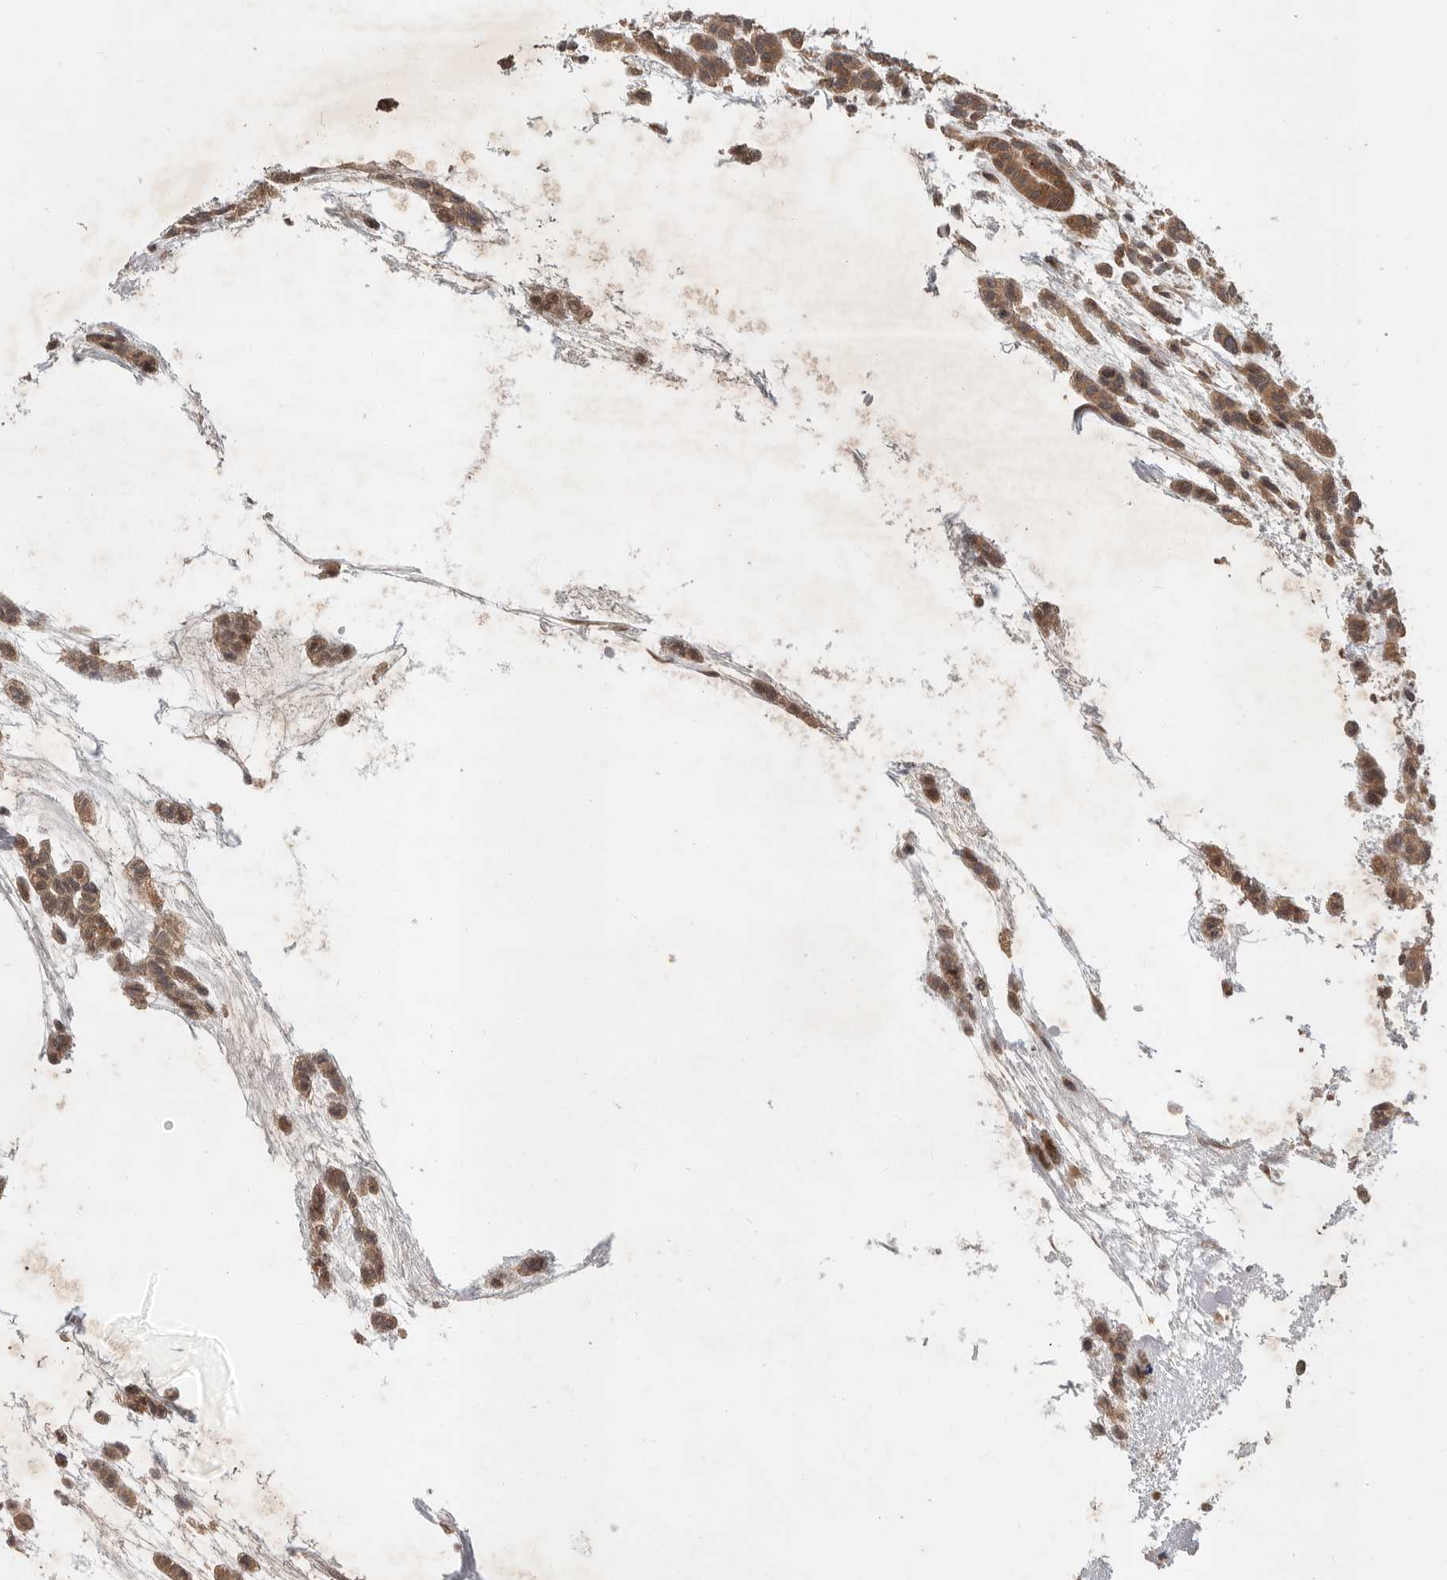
{"staining": {"intensity": "moderate", "quantity": ">75%", "location": "cytoplasmic/membranous"}, "tissue": "head and neck cancer", "cell_type": "Tumor cells", "image_type": "cancer", "snomed": [{"axis": "morphology", "description": "Adenocarcinoma, NOS"}, {"axis": "morphology", "description": "Adenoma, NOS"}, {"axis": "topography", "description": "Head-Neck"}], "caption": "Approximately >75% of tumor cells in human head and neck adenocarcinoma show moderate cytoplasmic/membranous protein positivity as visualized by brown immunohistochemical staining.", "gene": "OSBPL9", "patient": {"sex": "female", "age": 55}}